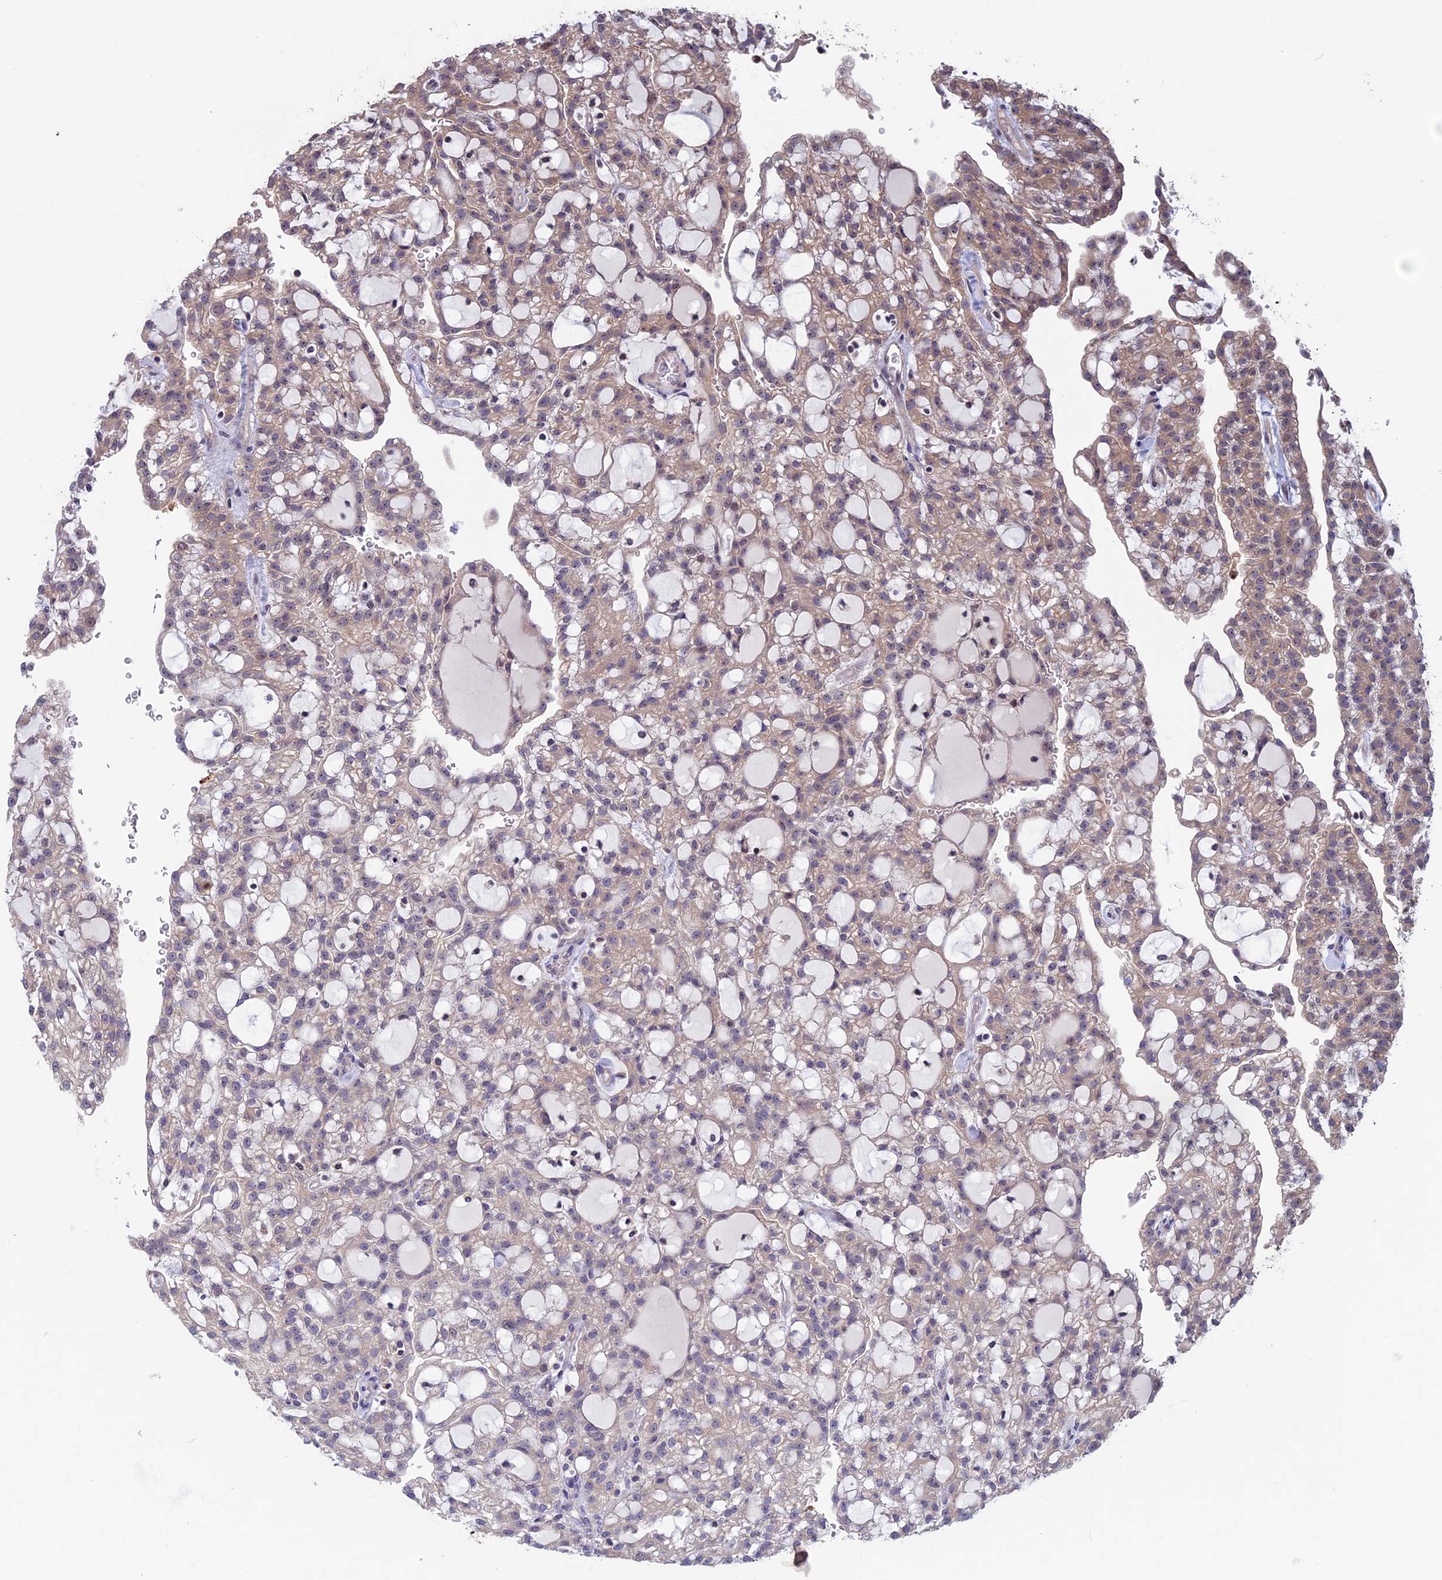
{"staining": {"intensity": "weak", "quantity": "25%-75%", "location": "cytoplasmic/membranous"}, "tissue": "renal cancer", "cell_type": "Tumor cells", "image_type": "cancer", "snomed": [{"axis": "morphology", "description": "Adenocarcinoma, NOS"}, {"axis": "topography", "description": "Kidney"}], "caption": "This image displays renal adenocarcinoma stained with immunohistochemistry (IHC) to label a protein in brown. The cytoplasmic/membranous of tumor cells show weak positivity for the protein. Nuclei are counter-stained blue.", "gene": "SPIRE1", "patient": {"sex": "male", "age": 63}}